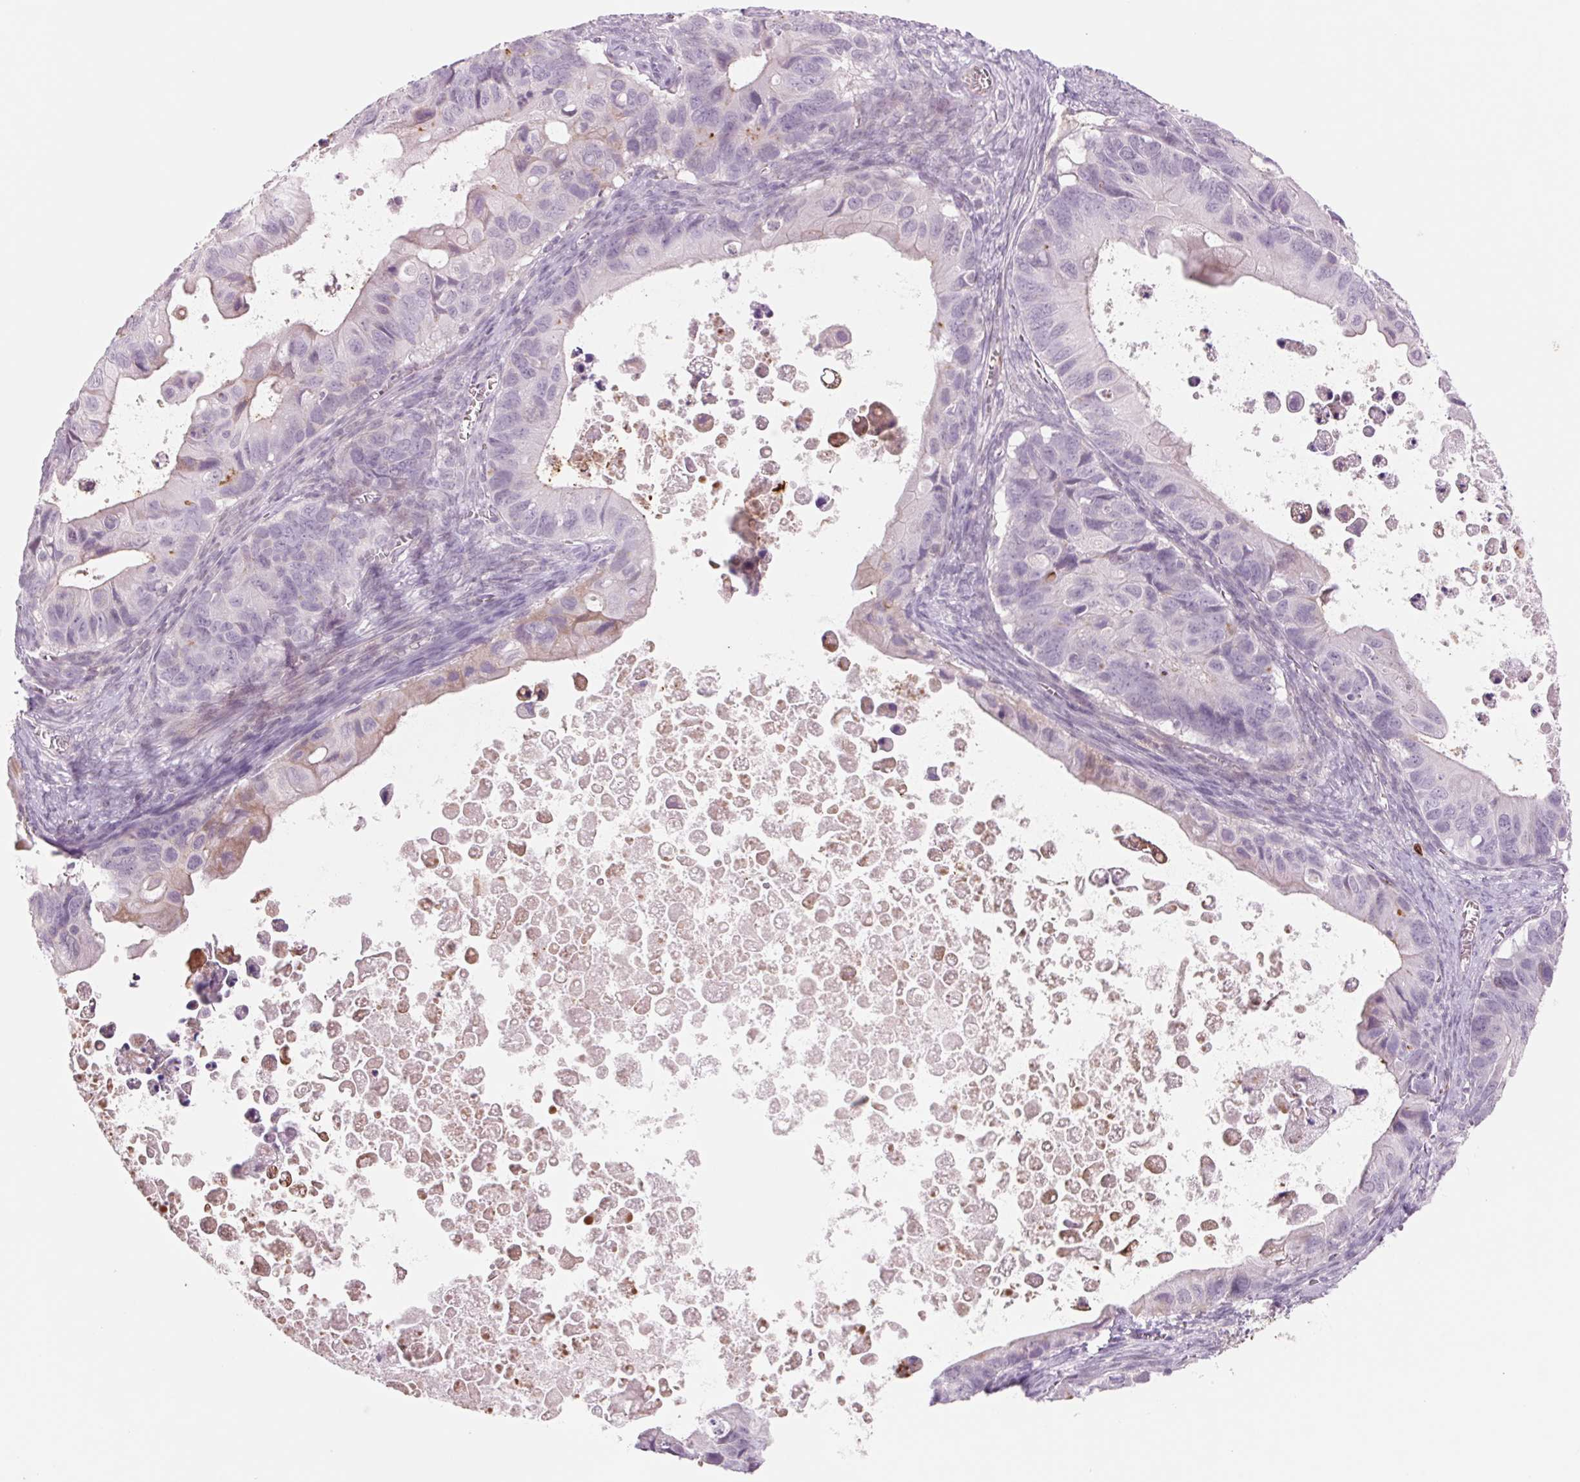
{"staining": {"intensity": "weak", "quantity": "<25%", "location": "cytoplasmic/membranous"}, "tissue": "ovarian cancer", "cell_type": "Tumor cells", "image_type": "cancer", "snomed": [{"axis": "morphology", "description": "Cystadenocarcinoma, mucinous, NOS"}, {"axis": "topography", "description": "Ovary"}], "caption": "Immunohistochemistry of ovarian mucinous cystadenocarcinoma shows no expression in tumor cells. Brightfield microscopy of immunohistochemistry (IHC) stained with DAB (brown) and hematoxylin (blue), captured at high magnification.", "gene": "KRT1", "patient": {"sex": "female", "age": 64}}